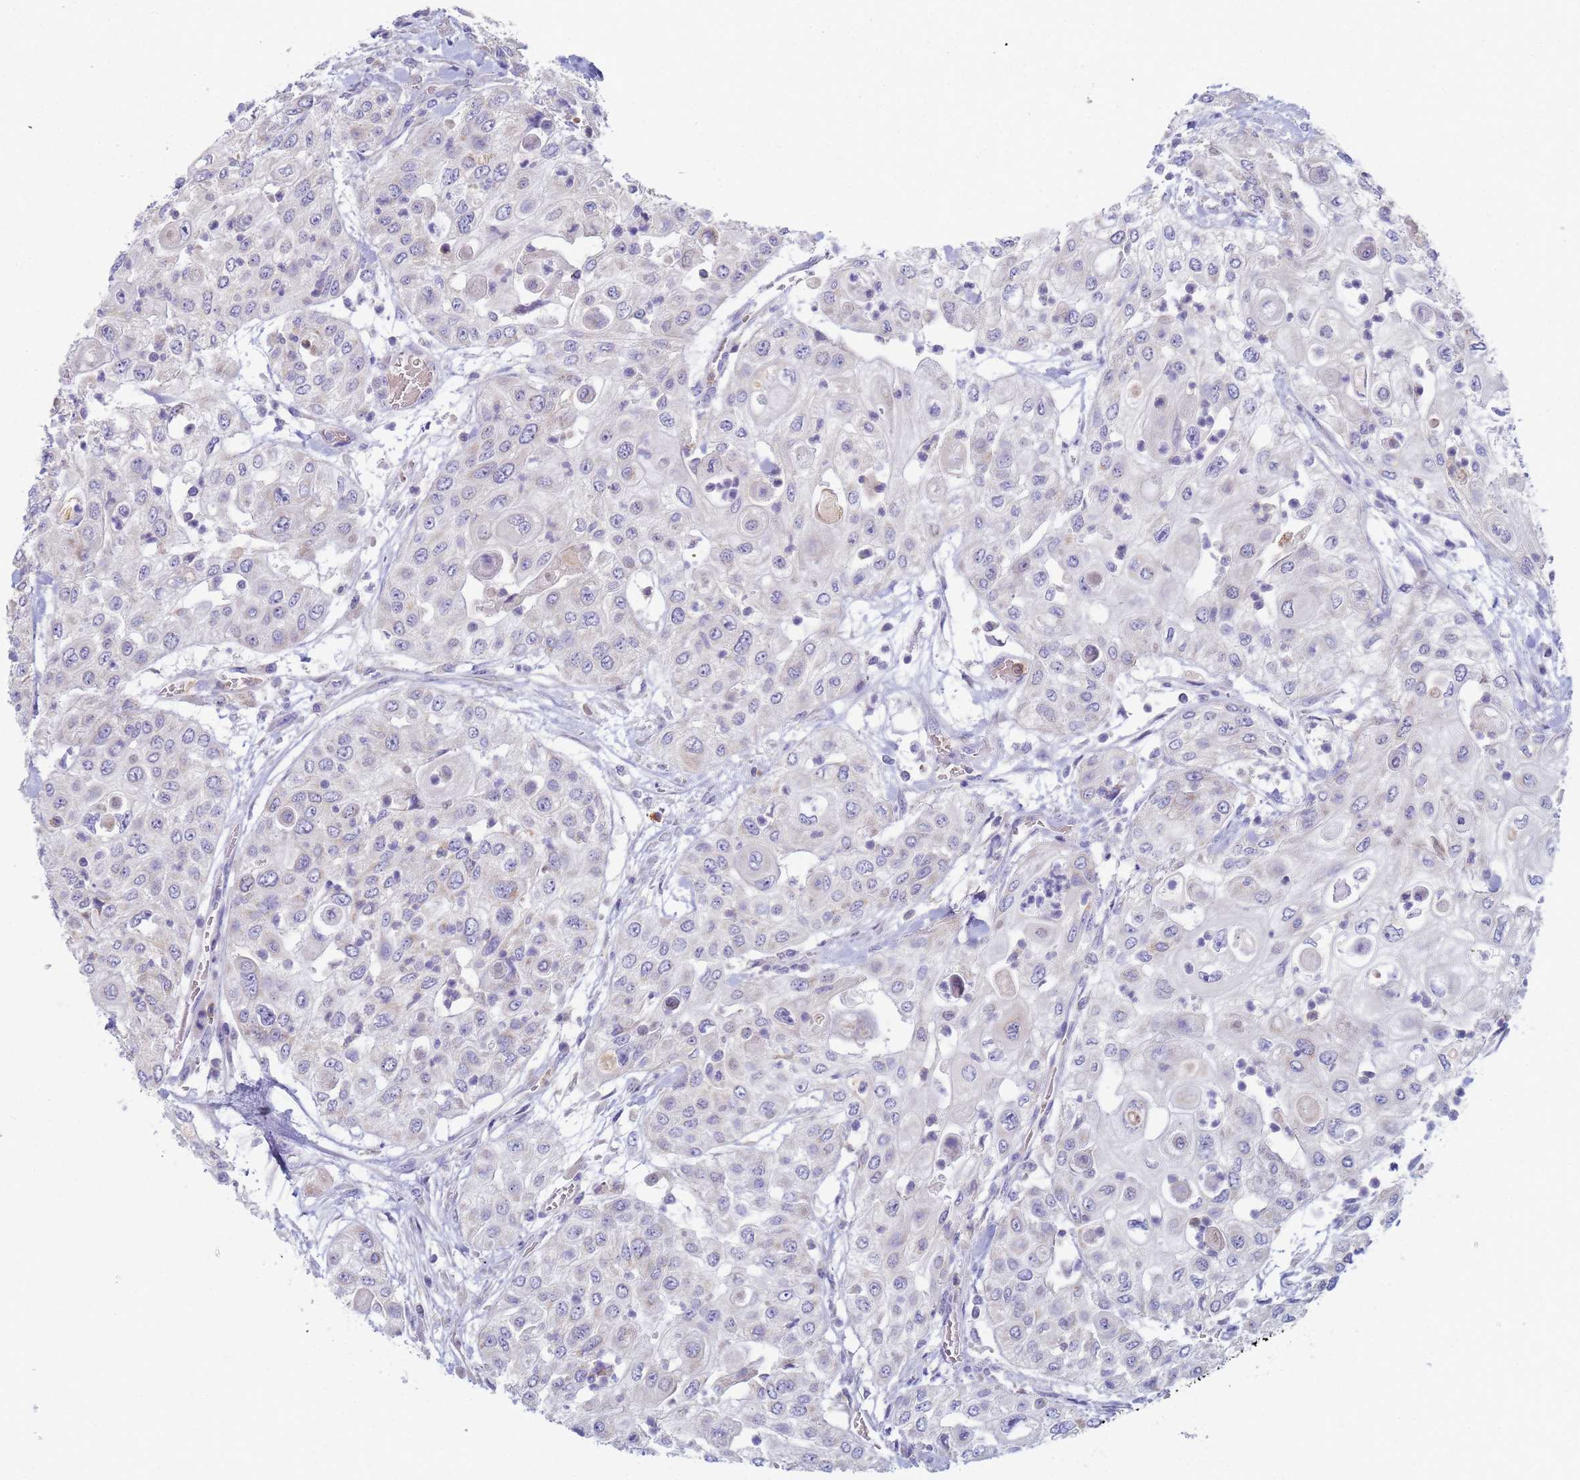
{"staining": {"intensity": "negative", "quantity": "none", "location": "none"}, "tissue": "urothelial cancer", "cell_type": "Tumor cells", "image_type": "cancer", "snomed": [{"axis": "morphology", "description": "Urothelial carcinoma, High grade"}, {"axis": "topography", "description": "Urinary bladder"}], "caption": "A high-resolution photomicrograph shows immunohistochemistry (IHC) staining of high-grade urothelial carcinoma, which displays no significant staining in tumor cells.", "gene": "CR1", "patient": {"sex": "female", "age": 79}}